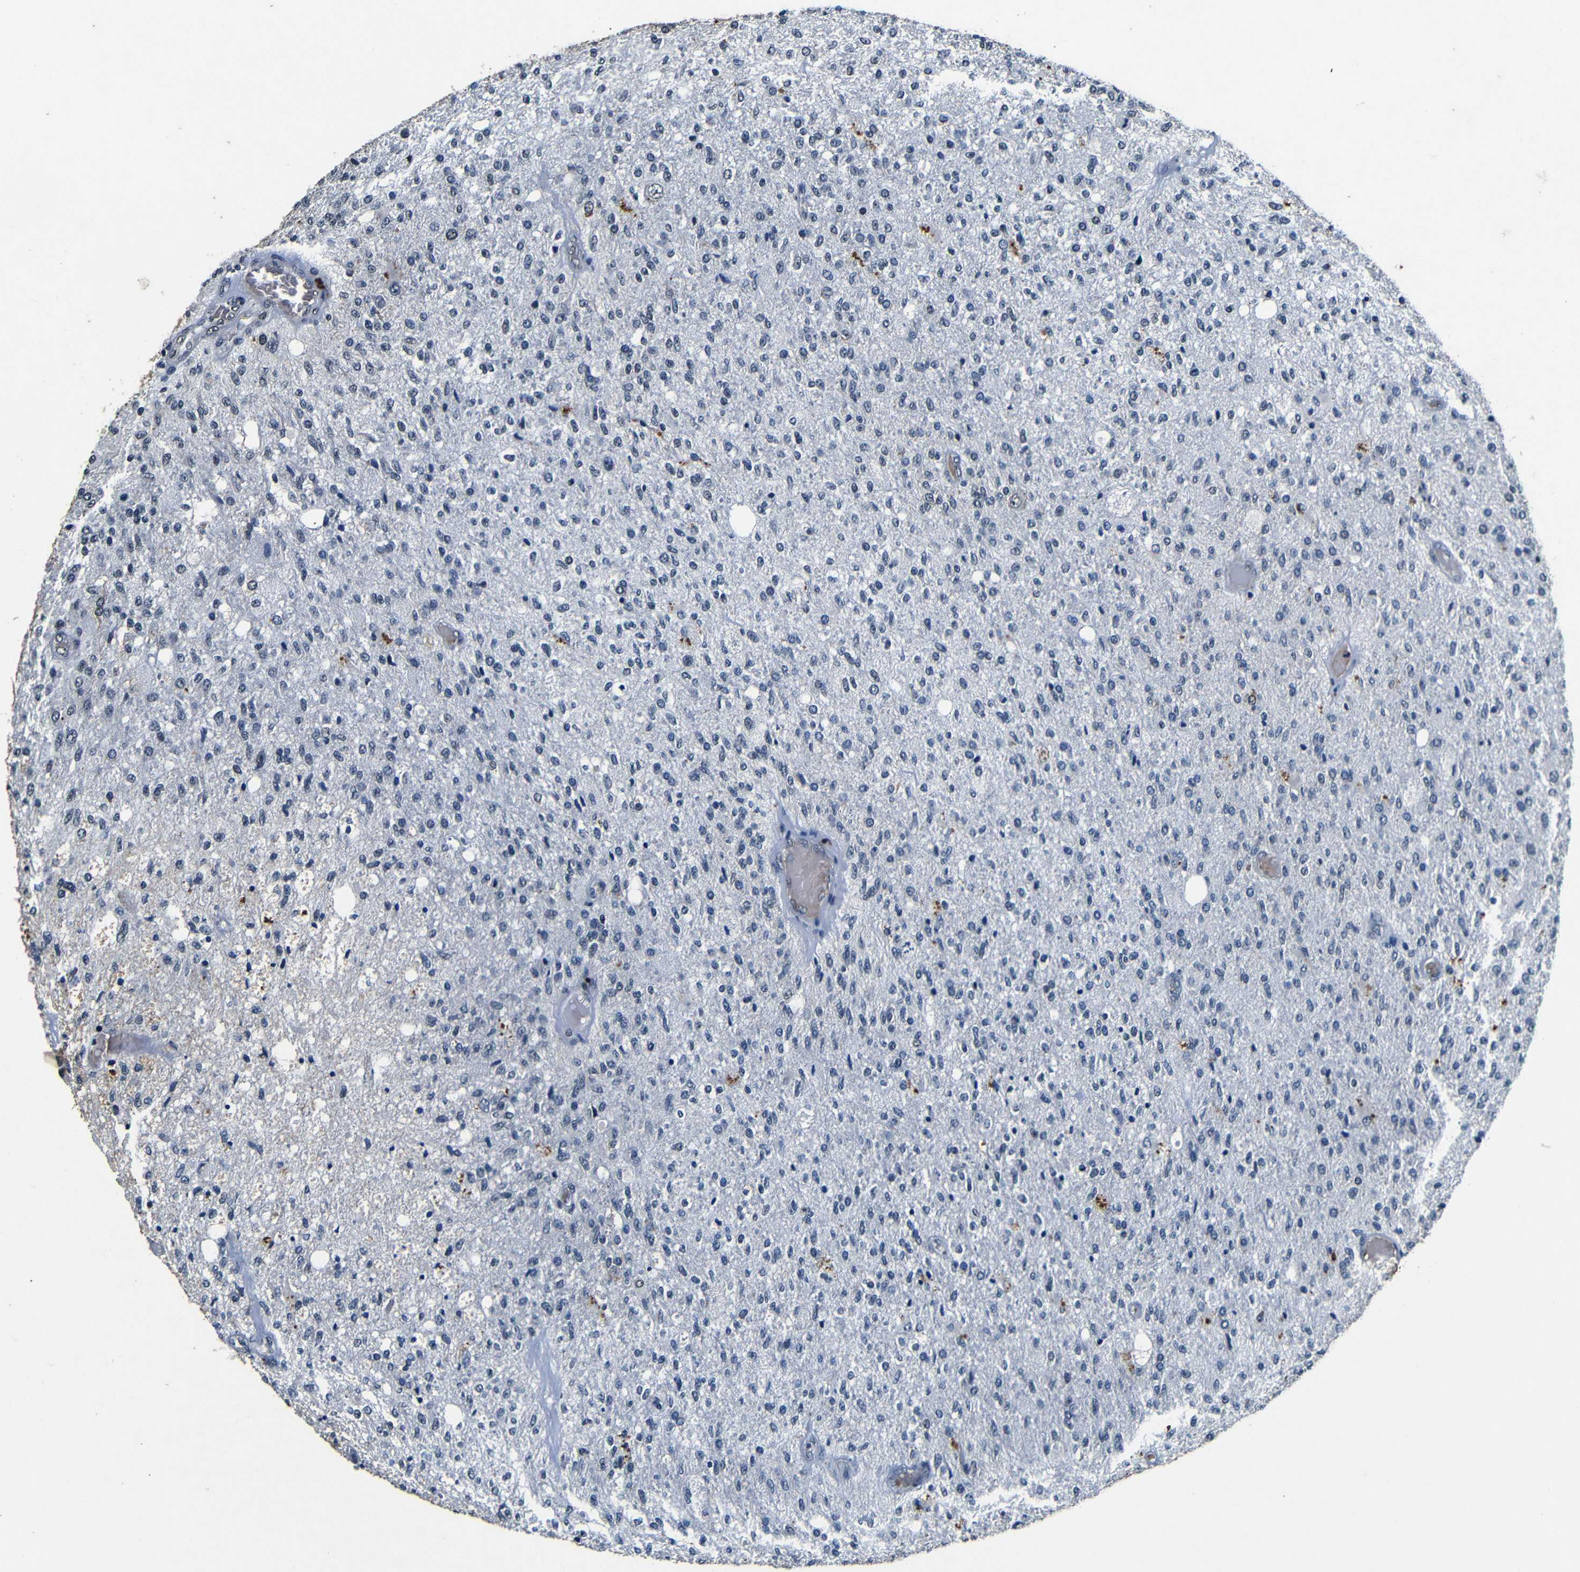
{"staining": {"intensity": "moderate", "quantity": "<25%", "location": "cytoplasmic/membranous,nuclear"}, "tissue": "glioma", "cell_type": "Tumor cells", "image_type": "cancer", "snomed": [{"axis": "morphology", "description": "Normal tissue, NOS"}, {"axis": "morphology", "description": "Glioma, malignant, High grade"}, {"axis": "topography", "description": "Cerebral cortex"}], "caption": "Immunohistochemistry (IHC) of human glioma exhibits low levels of moderate cytoplasmic/membranous and nuclear positivity in approximately <25% of tumor cells.", "gene": "FOXD4", "patient": {"sex": "male", "age": 77}}